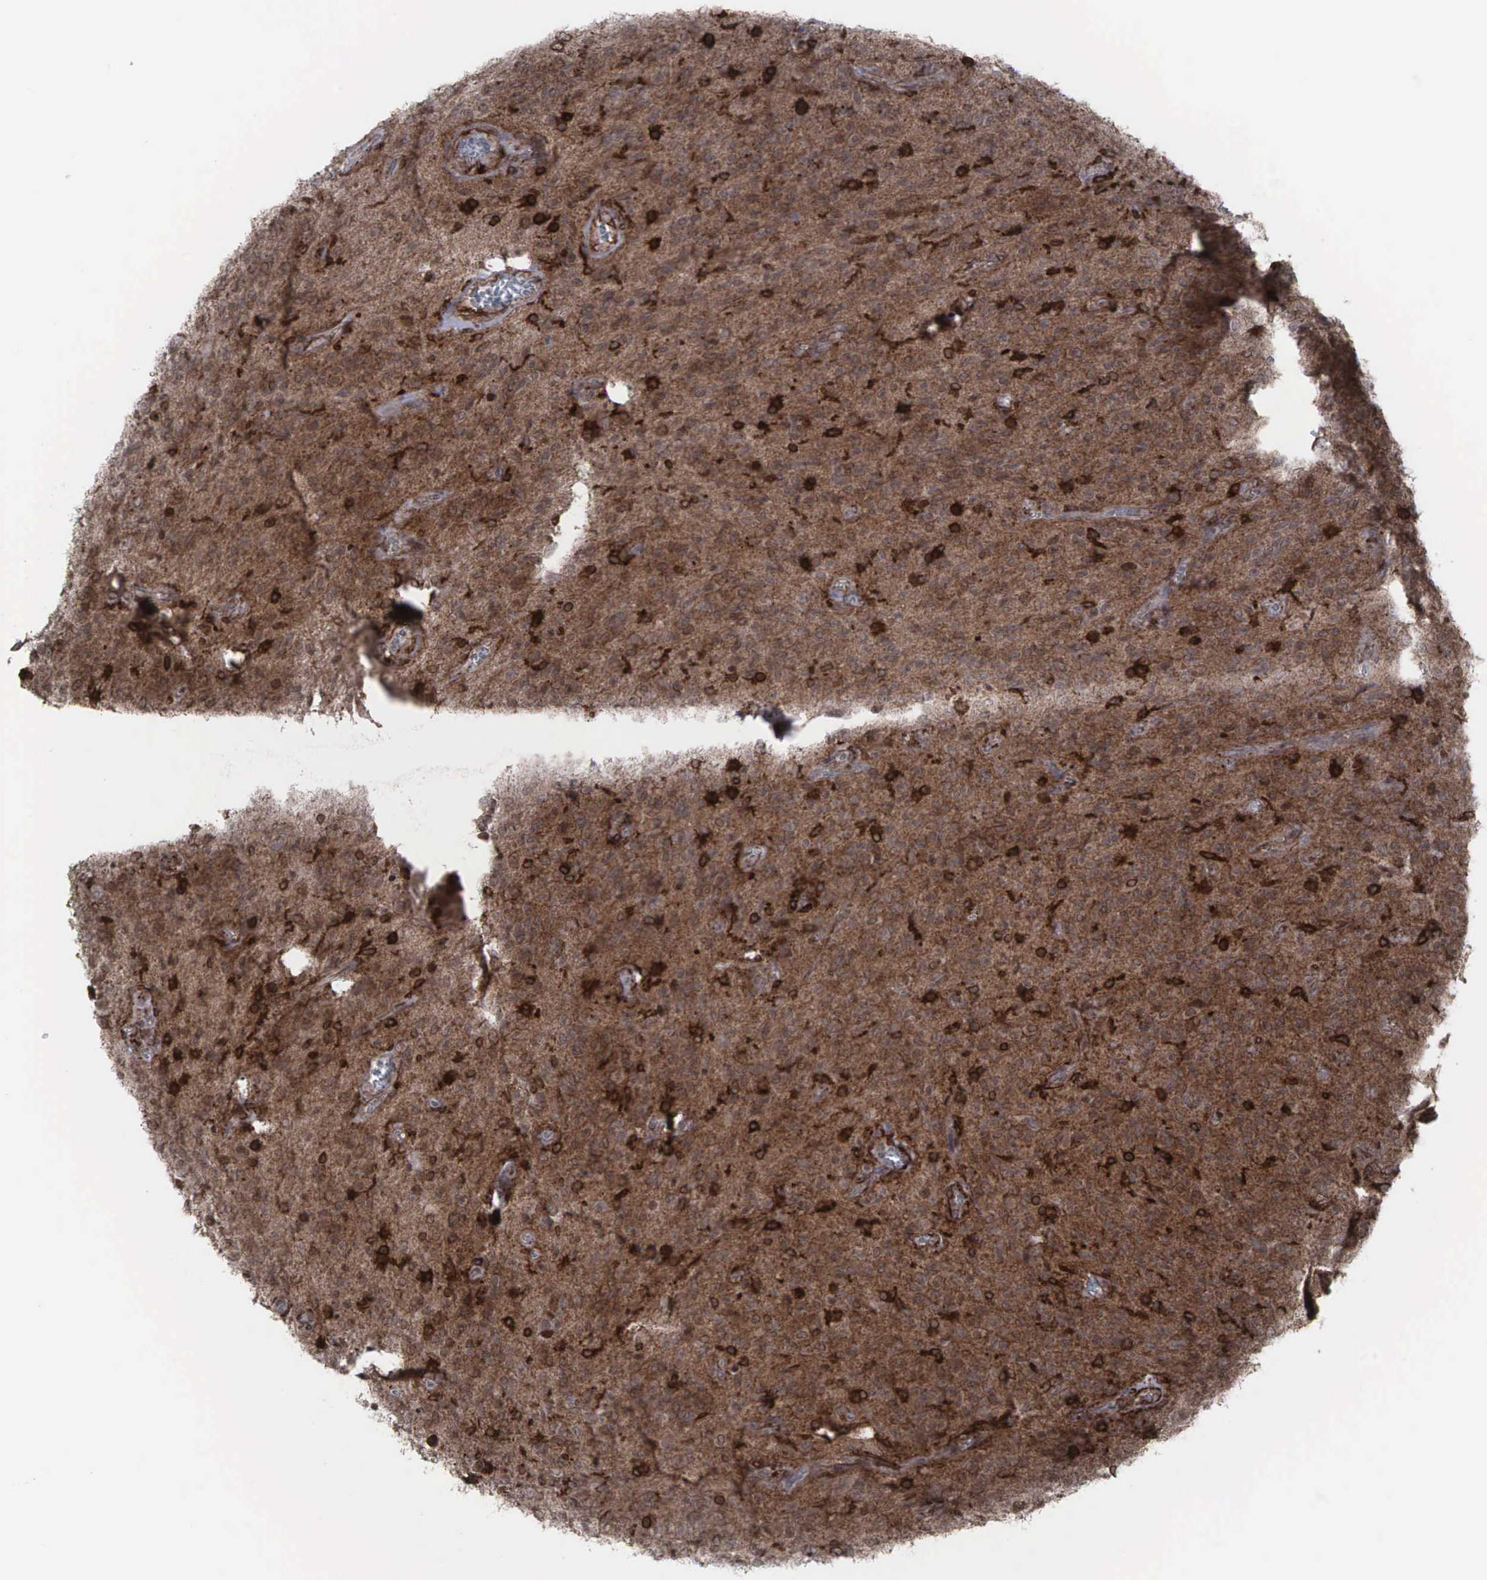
{"staining": {"intensity": "moderate", "quantity": ">75%", "location": "cytoplasmic/membranous,nuclear"}, "tissue": "glioma", "cell_type": "Tumor cells", "image_type": "cancer", "snomed": [{"axis": "morphology", "description": "Glioma, malignant, Low grade"}, {"axis": "topography", "description": "Brain"}], "caption": "Malignant glioma (low-grade) stained with a brown dye exhibits moderate cytoplasmic/membranous and nuclear positive expression in about >75% of tumor cells.", "gene": "GPRASP1", "patient": {"sex": "female", "age": 15}}